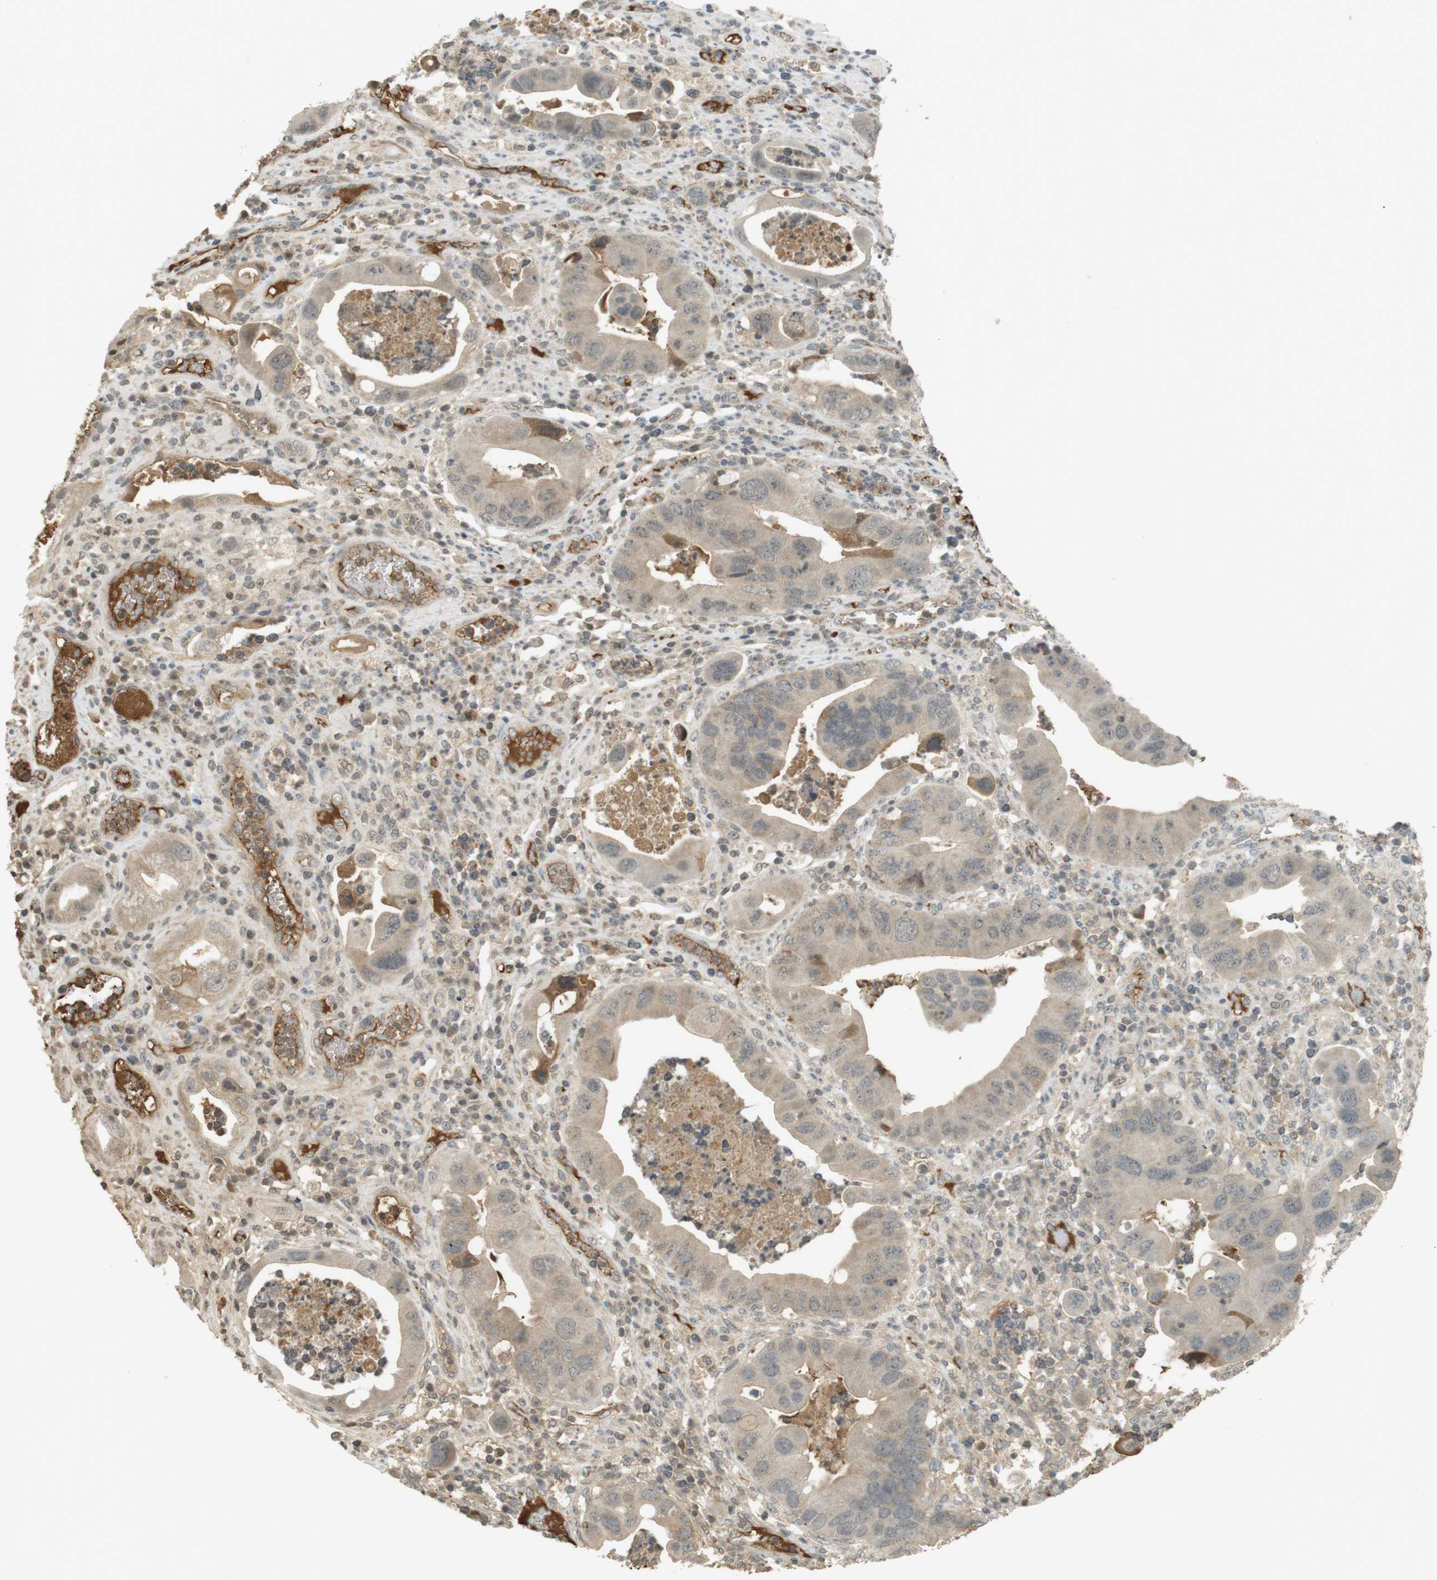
{"staining": {"intensity": "weak", "quantity": "<25%", "location": "cytoplasmic/membranous,nuclear"}, "tissue": "colorectal cancer", "cell_type": "Tumor cells", "image_type": "cancer", "snomed": [{"axis": "morphology", "description": "Adenocarcinoma, NOS"}, {"axis": "topography", "description": "Rectum"}], "caption": "There is no significant expression in tumor cells of colorectal cancer (adenocarcinoma). Brightfield microscopy of immunohistochemistry stained with DAB (brown) and hematoxylin (blue), captured at high magnification.", "gene": "SRR", "patient": {"sex": "female", "age": 57}}